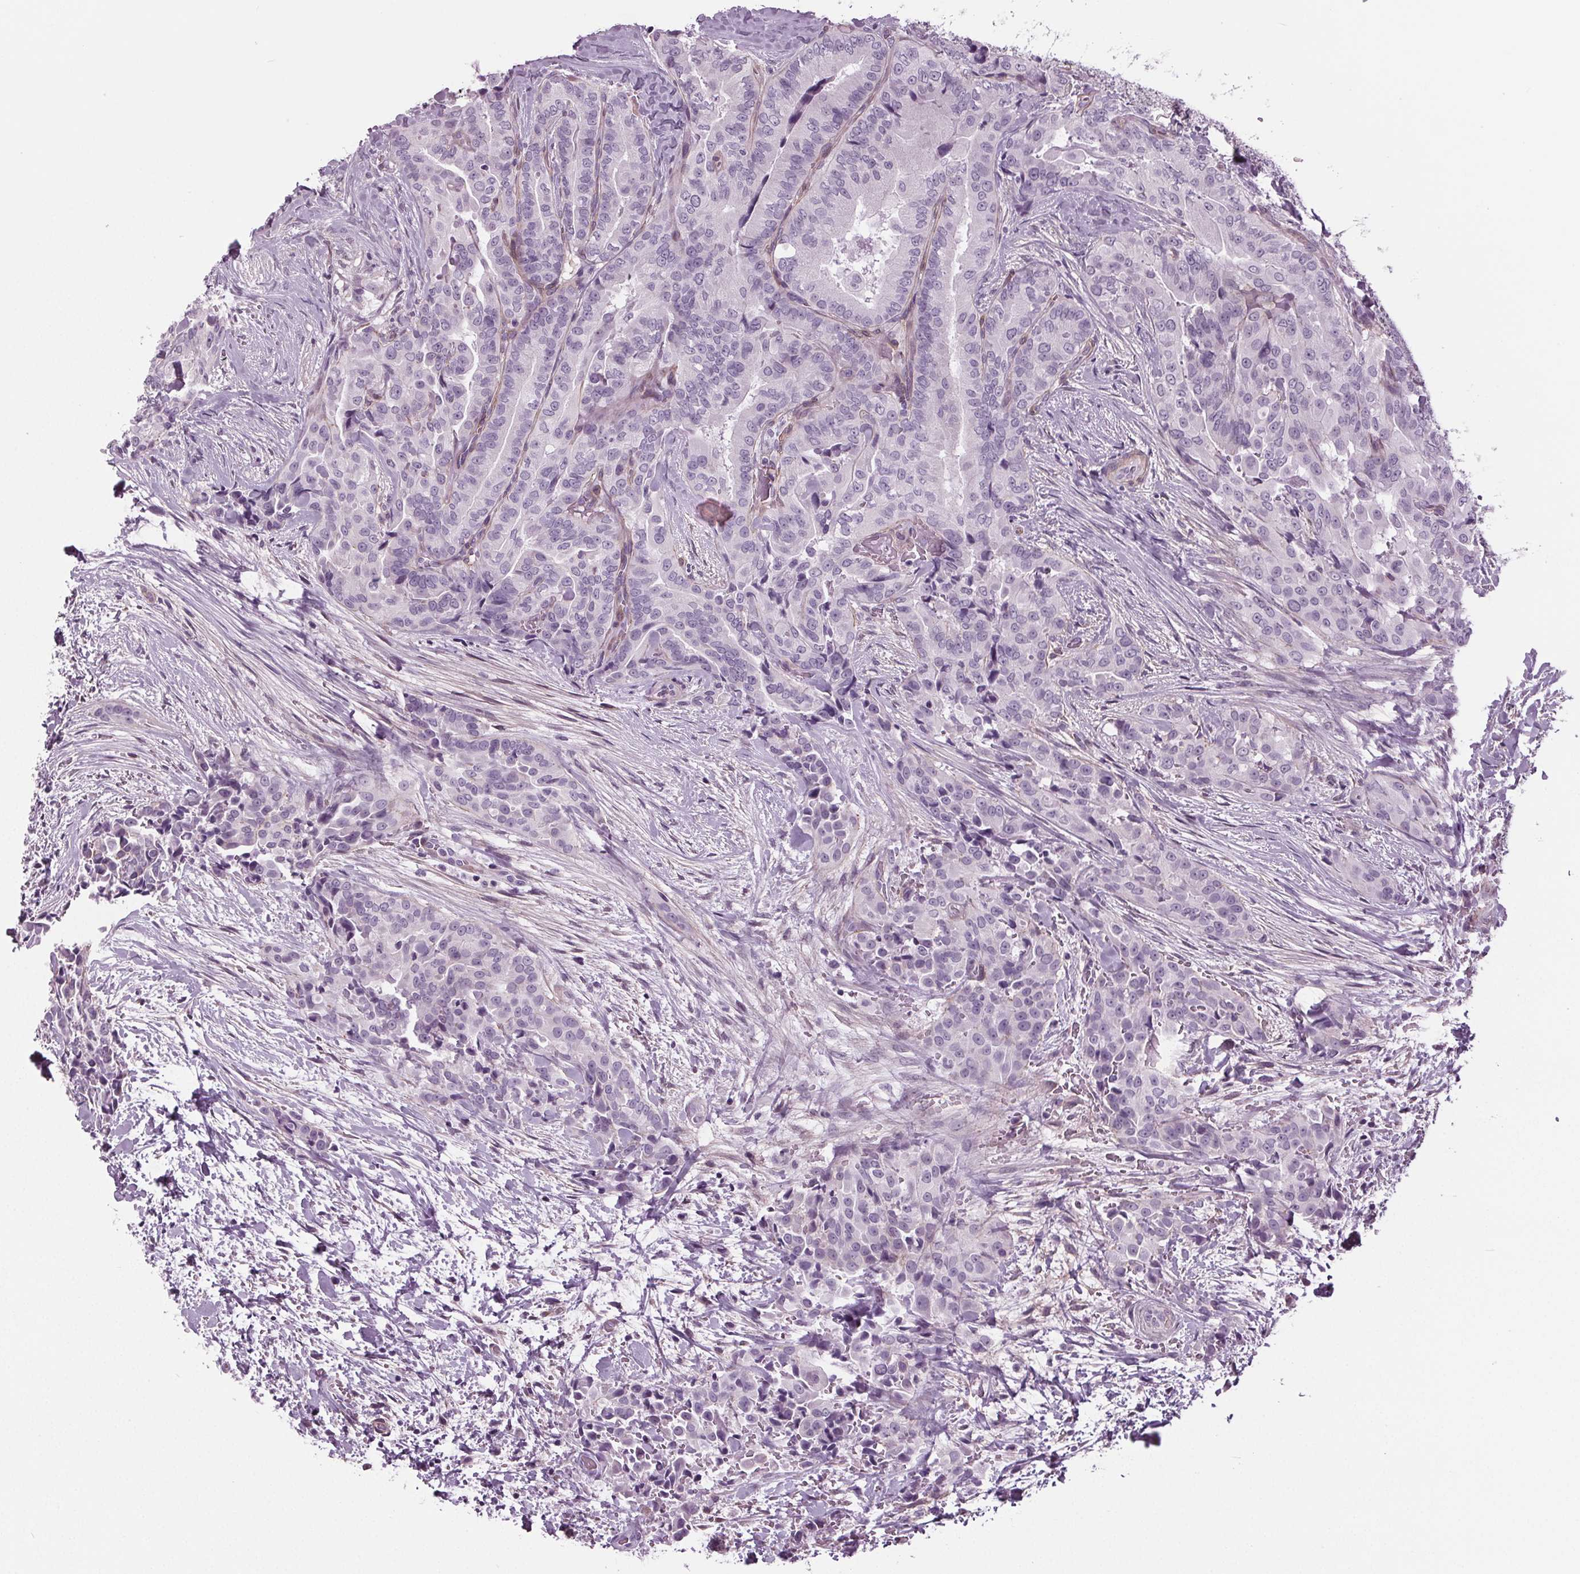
{"staining": {"intensity": "negative", "quantity": "none", "location": "none"}, "tissue": "thyroid cancer", "cell_type": "Tumor cells", "image_type": "cancer", "snomed": [{"axis": "morphology", "description": "Papillary adenocarcinoma, NOS"}, {"axis": "topography", "description": "Thyroid gland"}], "caption": "A histopathology image of human thyroid cancer (papillary adenocarcinoma) is negative for staining in tumor cells.", "gene": "BHLHE22", "patient": {"sex": "male", "age": 61}}